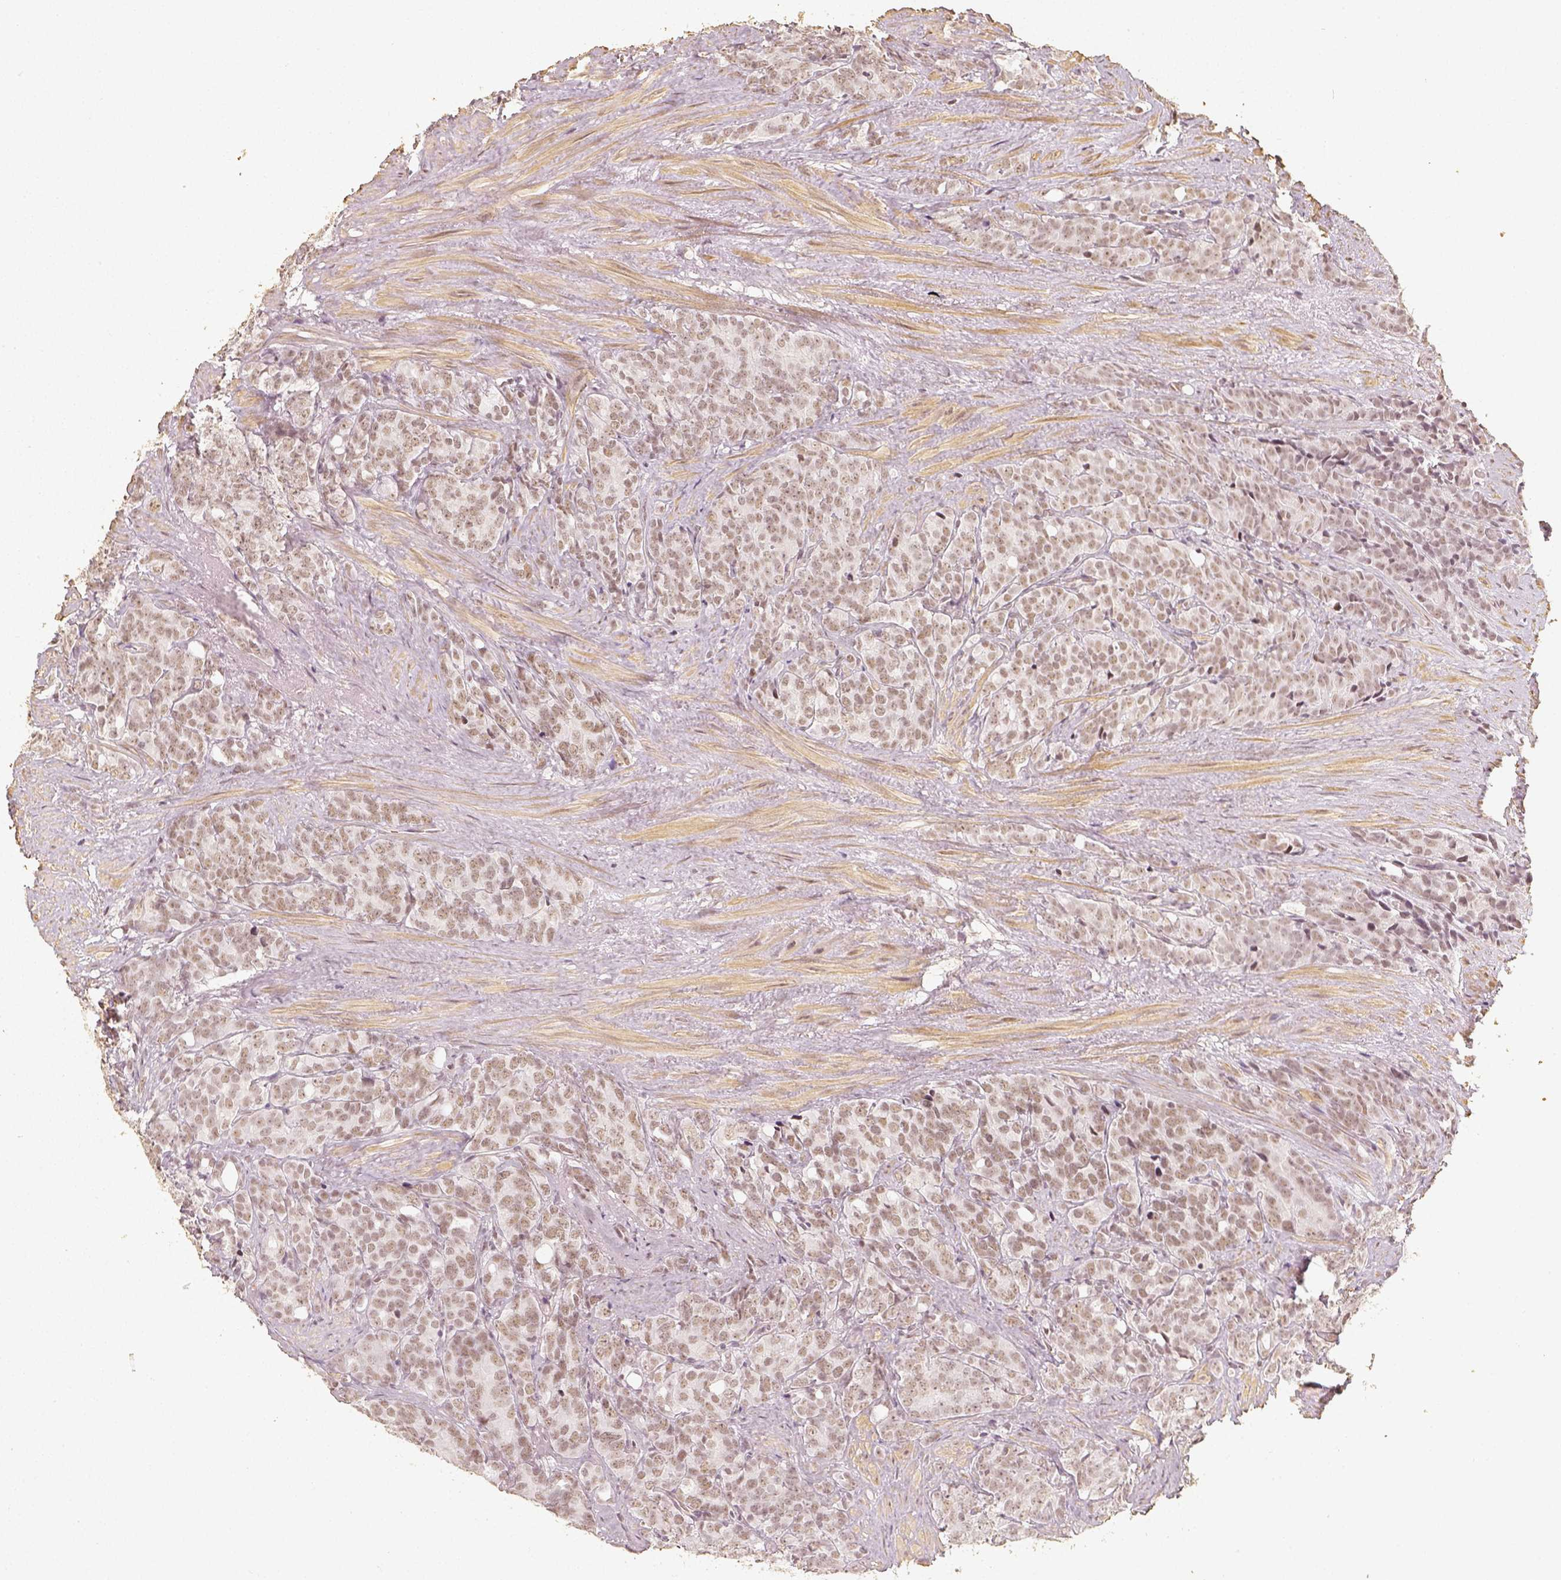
{"staining": {"intensity": "weak", "quantity": ">75%", "location": "nuclear"}, "tissue": "prostate cancer", "cell_type": "Tumor cells", "image_type": "cancer", "snomed": [{"axis": "morphology", "description": "Adenocarcinoma, High grade"}, {"axis": "topography", "description": "Prostate"}], "caption": "High-grade adenocarcinoma (prostate) stained with immunohistochemistry exhibits weak nuclear expression in approximately >75% of tumor cells.", "gene": "HDAC1", "patient": {"sex": "male", "age": 84}}